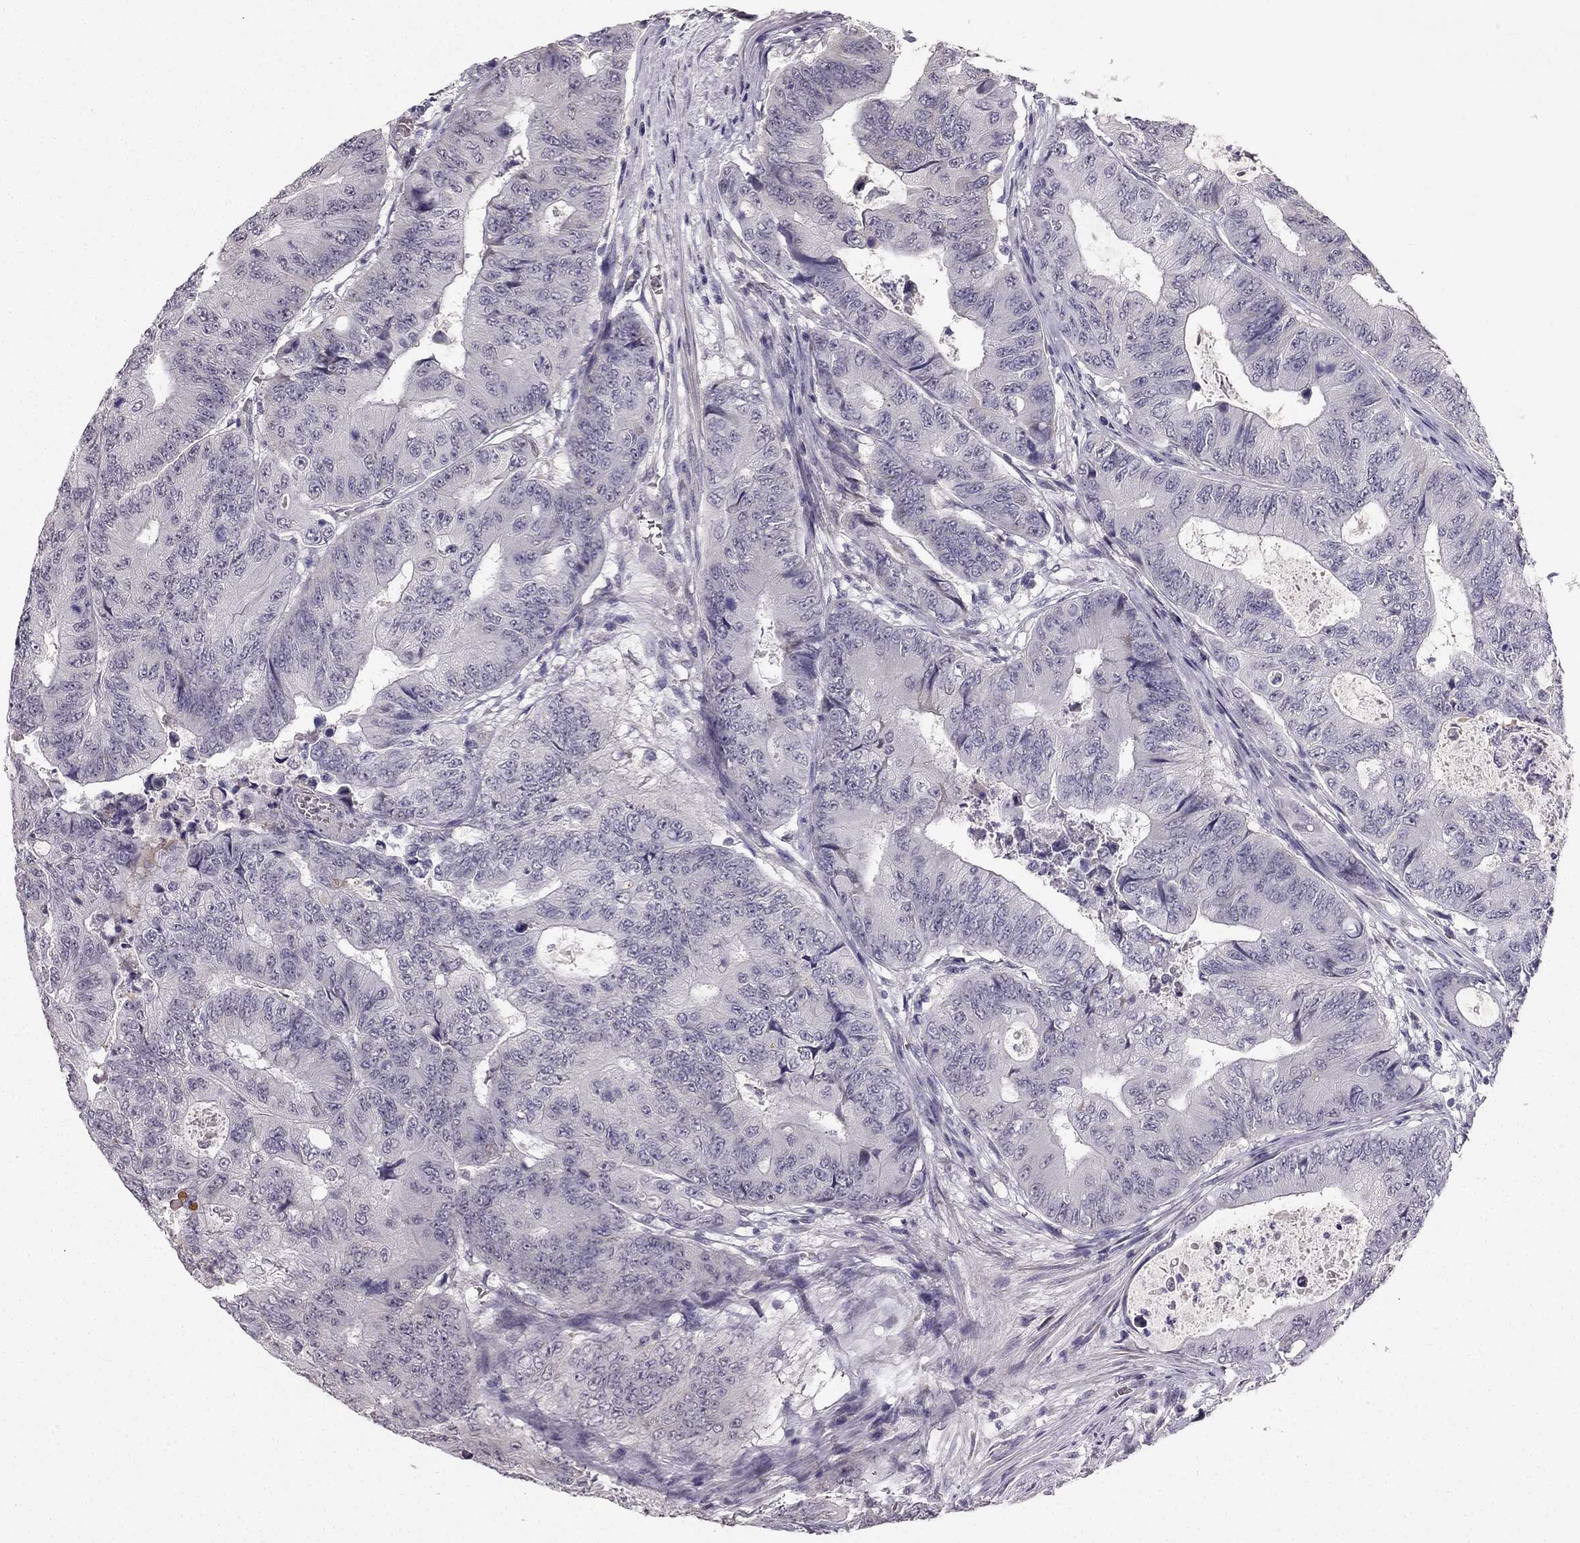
{"staining": {"intensity": "negative", "quantity": "none", "location": "none"}, "tissue": "colorectal cancer", "cell_type": "Tumor cells", "image_type": "cancer", "snomed": [{"axis": "morphology", "description": "Adenocarcinoma, NOS"}, {"axis": "topography", "description": "Colon"}], "caption": "Immunohistochemistry (IHC) photomicrograph of neoplastic tissue: colorectal adenocarcinoma stained with DAB (3,3'-diaminobenzidine) displays no significant protein staining in tumor cells.", "gene": "TSPYL5", "patient": {"sex": "female", "age": 48}}